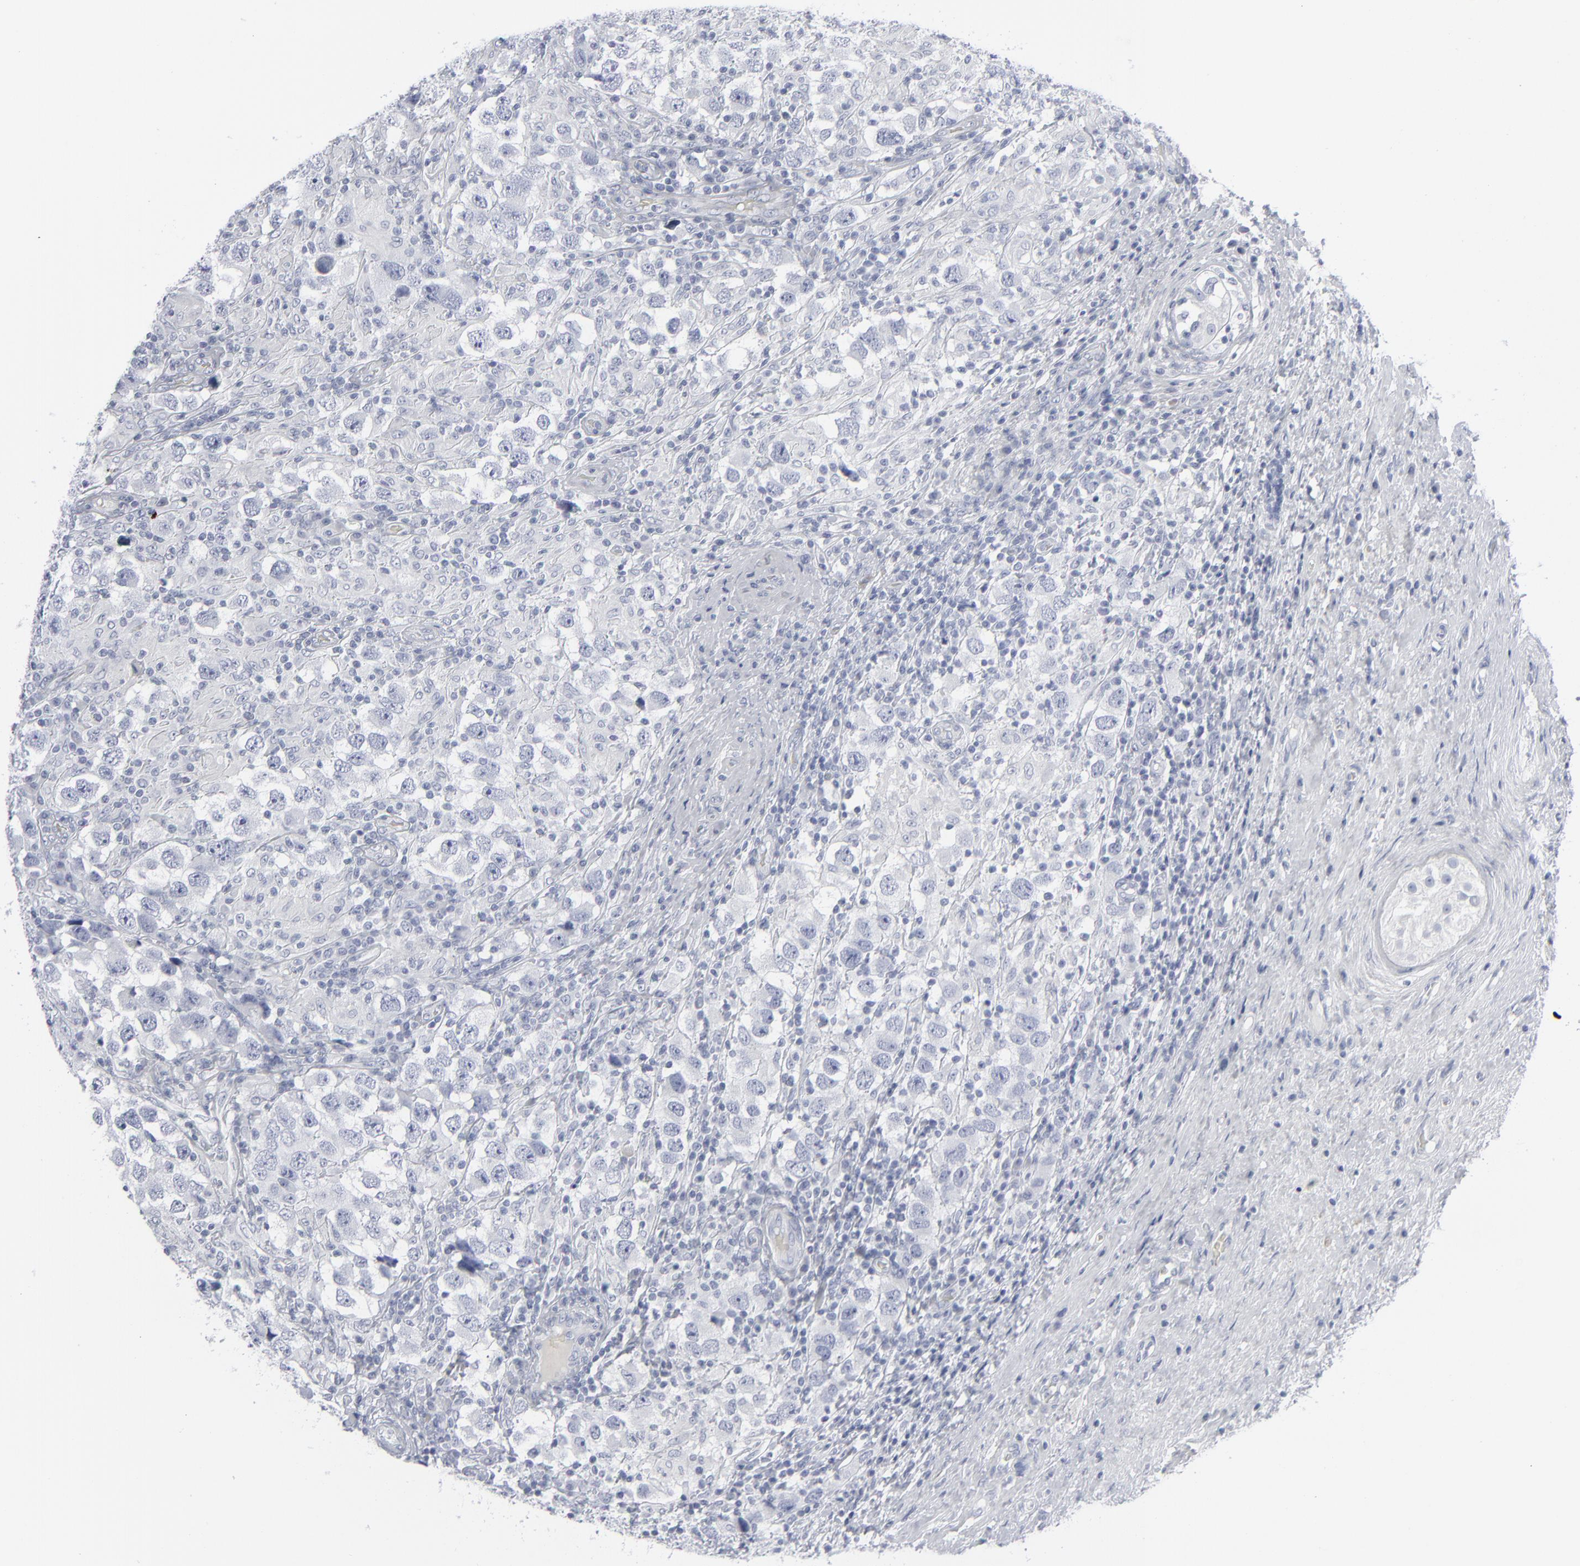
{"staining": {"intensity": "negative", "quantity": "none", "location": "none"}, "tissue": "testis cancer", "cell_type": "Tumor cells", "image_type": "cancer", "snomed": [{"axis": "morphology", "description": "Carcinoma, Embryonal, NOS"}, {"axis": "topography", "description": "Testis"}], "caption": "High magnification brightfield microscopy of testis embryonal carcinoma stained with DAB (3,3'-diaminobenzidine) (brown) and counterstained with hematoxylin (blue): tumor cells show no significant positivity.", "gene": "MSLN", "patient": {"sex": "male", "age": 21}}